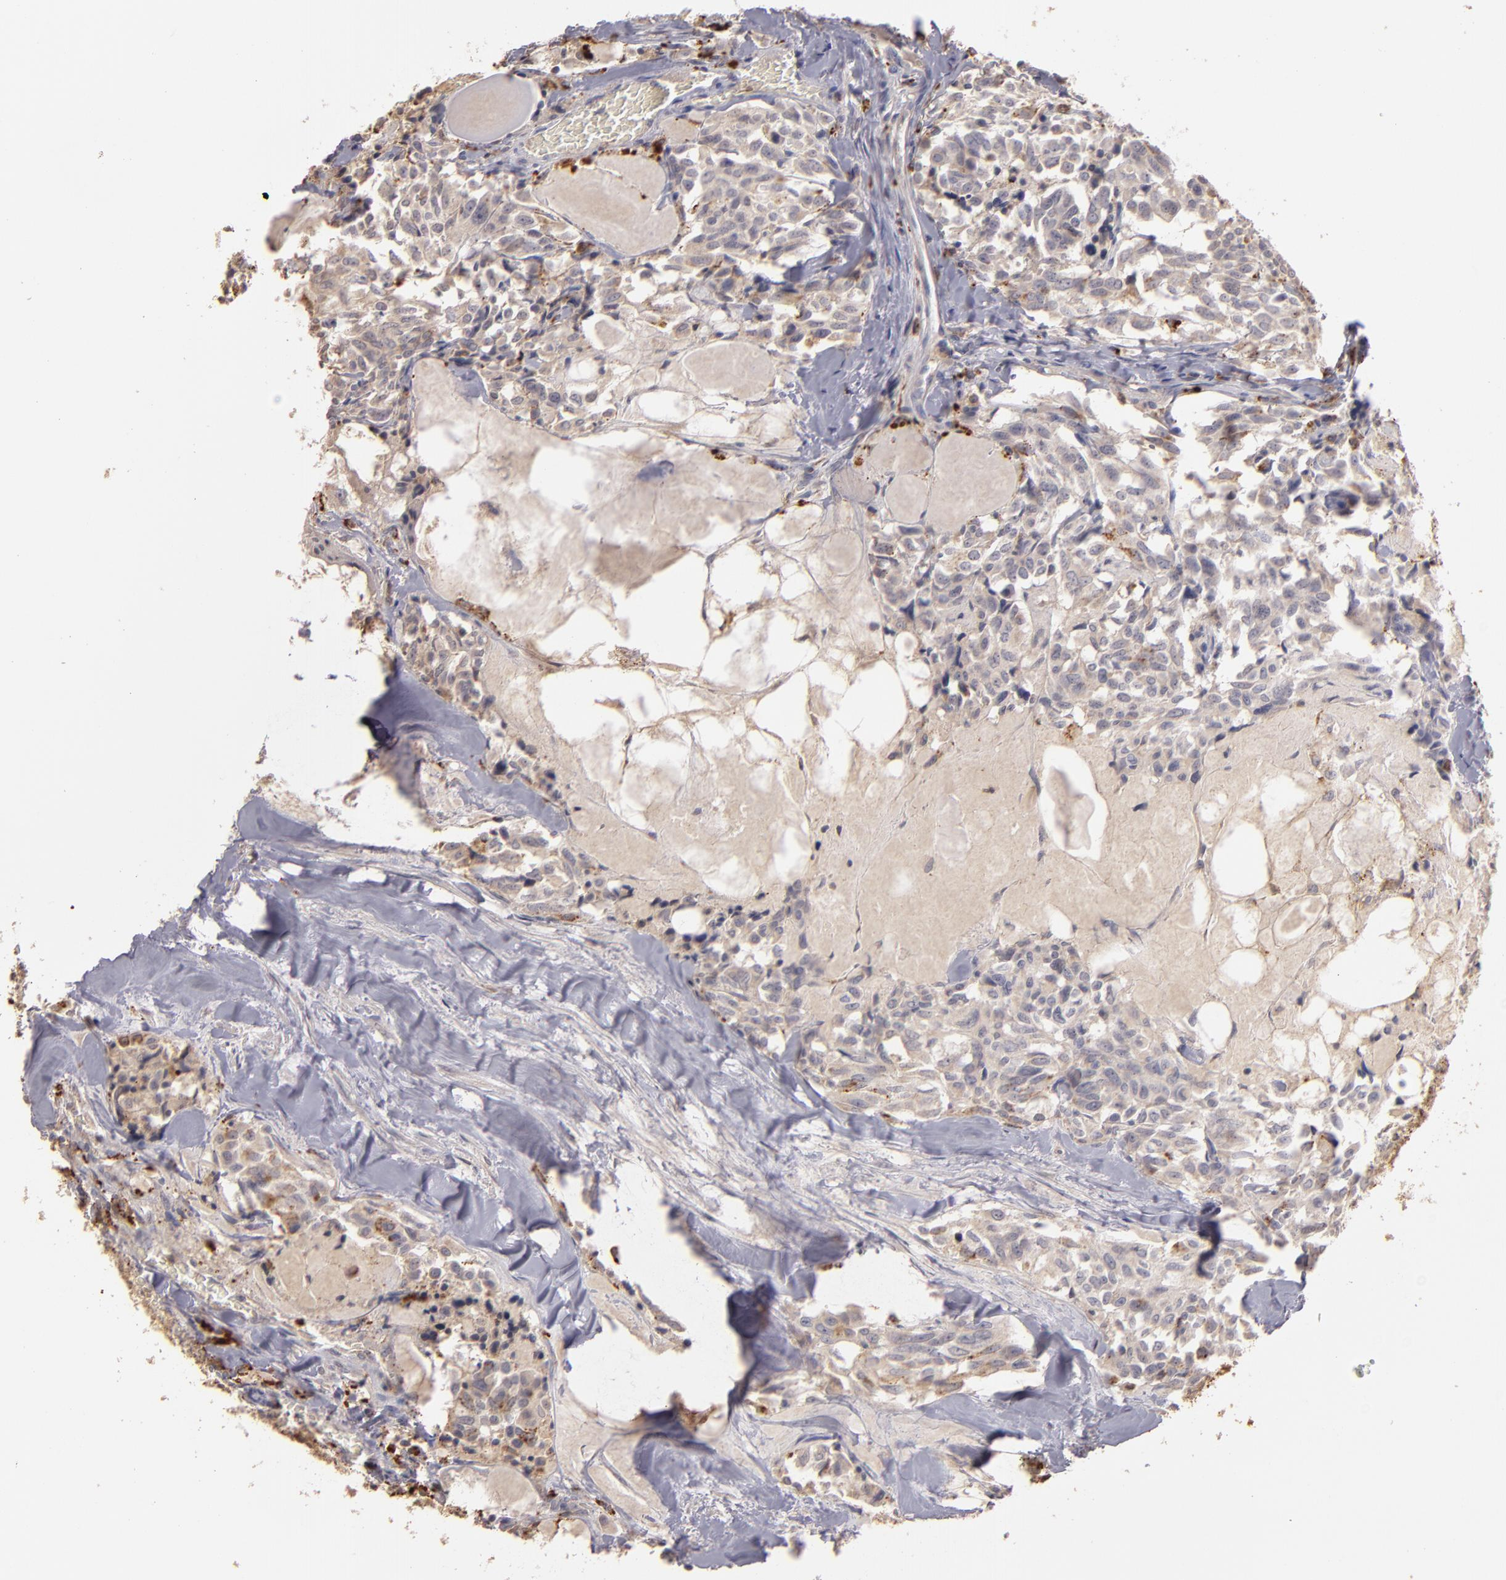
{"staining": {"intensity": "weak", "quantity": ">75%", "location": "cytoplasmic/membranous"}, "tissue": "thyroid cancer", "cell_type": "Tumor cells", "image_type": "cancer", "snomed": [{"axis": "morphology", "description": "Carcinoma, NOS"}, {"axis": "morphology", "description": "Carcinoid, malignant, NOS"}, {"axis": "topography", "description": "Thyroid gland"}], "caption": "Brown immunohistochemical staining in human thyroid cancer (carcinoma) demonstrates weak cytoplasmic/membranous positivity in approximately >75% of tumor cells. (DAB (3,3'-diaminobenzidine) IHC, brown staining for protein, blue staining for nuclei).", "gene": "TRAF1", "patient": {"sex": "male", "age": 33}}